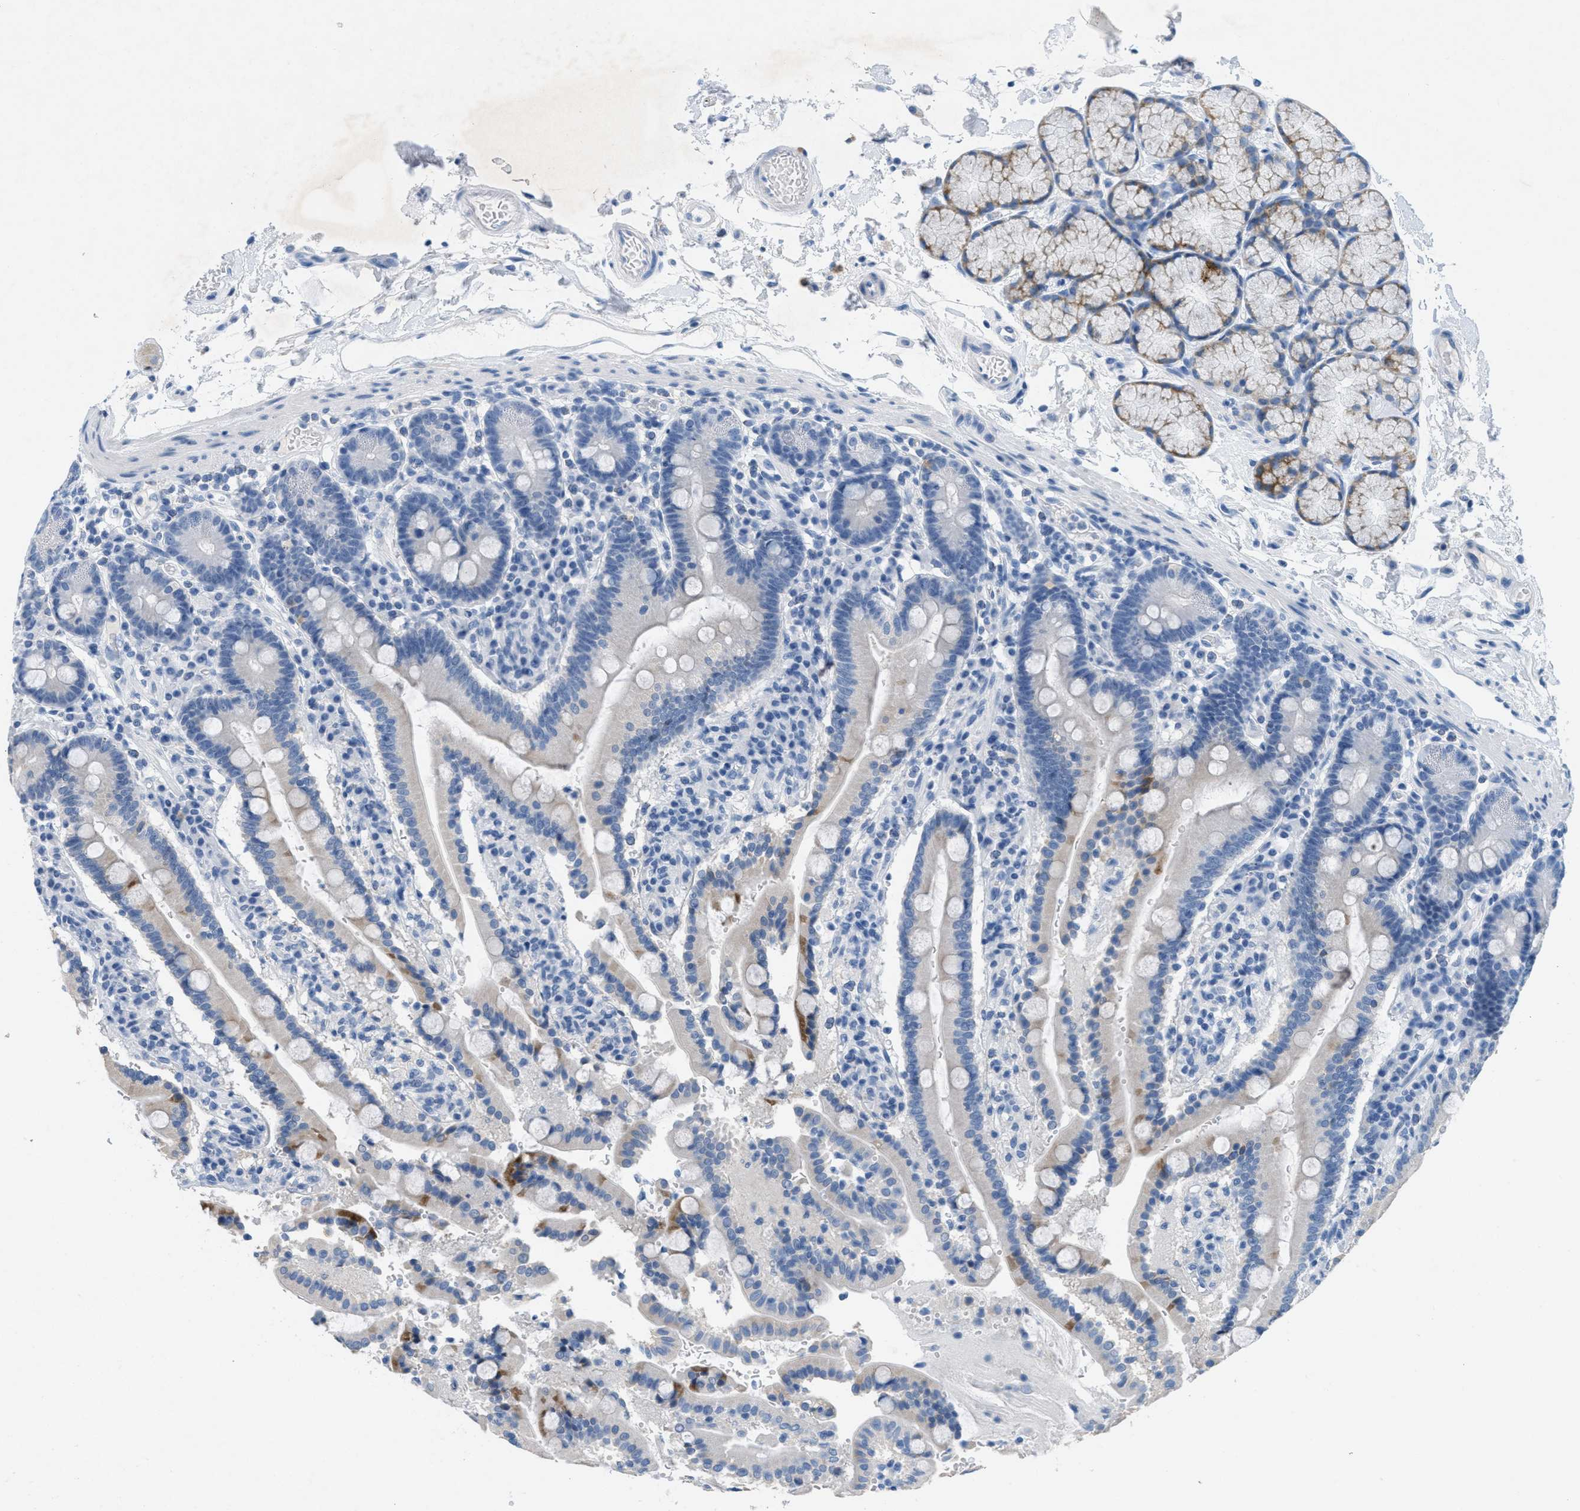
{"staining": {"intensity": "moderate", "quantity": "25%-75%", "location": "cytoplasmic/membranous"}, "tissue": "duodenum", "cell_type": "Glandular cells", "image_type": "normal", "snomed": [{"axis": "morphology", "description": "Normal tissue, NOS"}, {"axis": "topography", "description": "Small intestine, NOS"}], "caption": "The immunohistochemical stain labels moderate cytoplasmic/membranous positivity in glandular cells of normal duodenum. (Stains: DAB (3,3'-diaminobenzidine) in brown, nuclei in blue, Microscopy: brightfield microscopy at high magnification).", "gene": "GPM6A", "patient": {"sex": "female", "age": 71}}